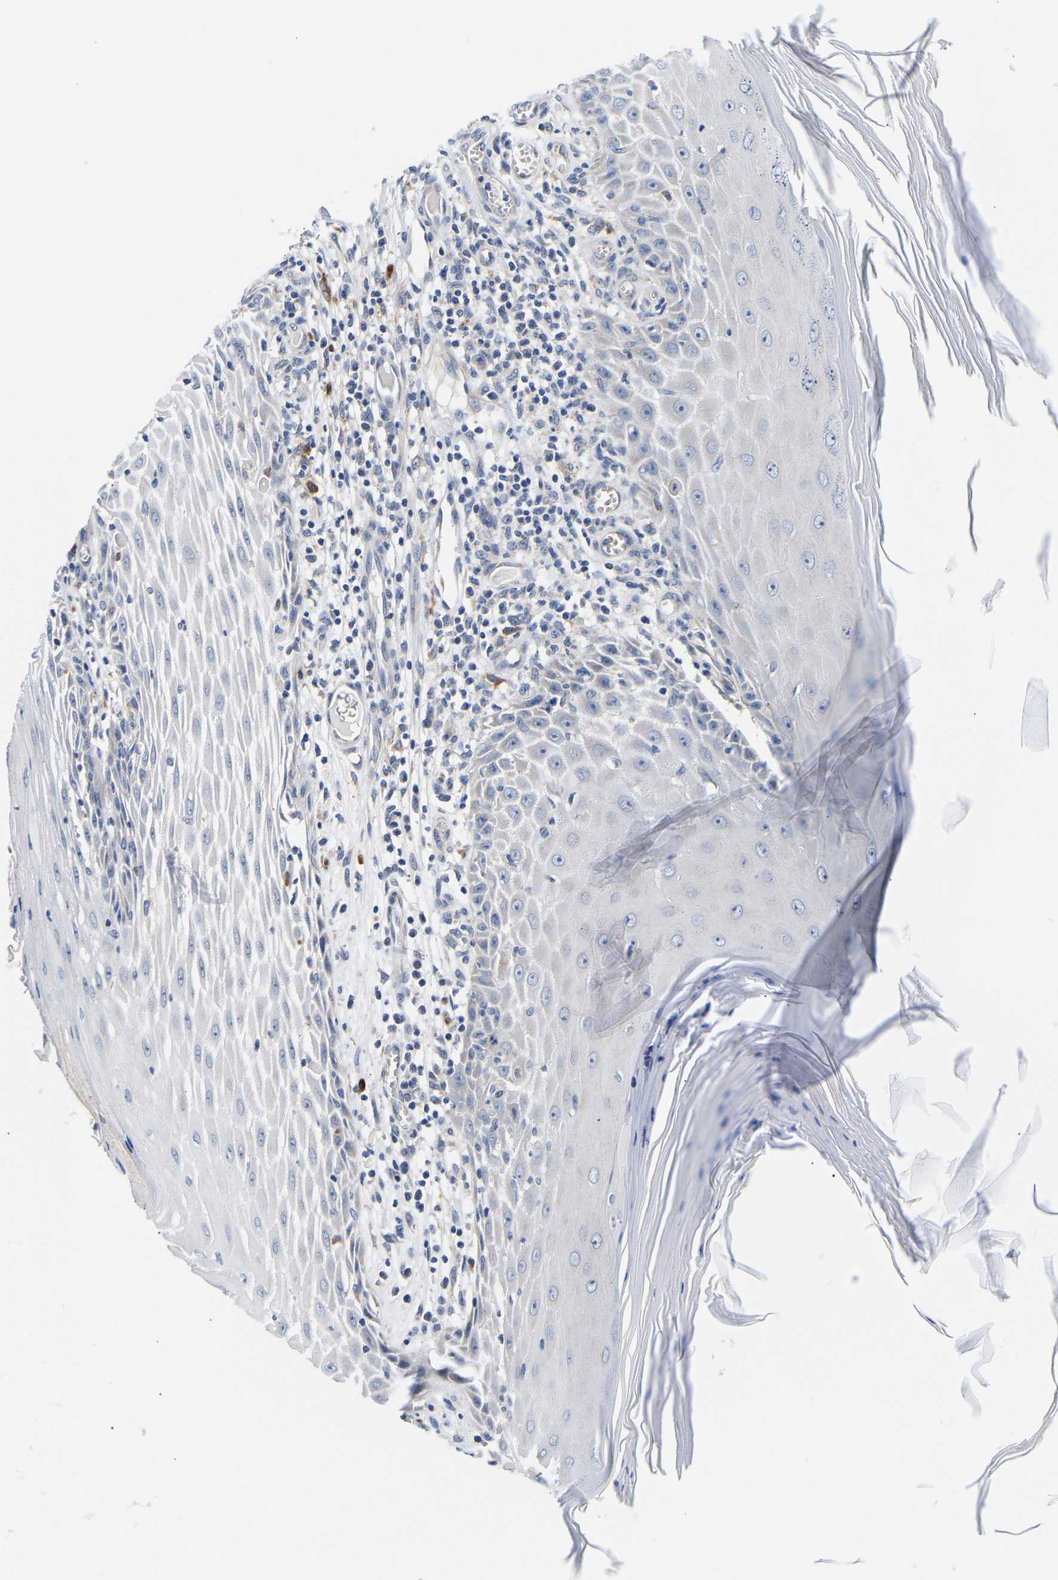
{"staining": {"intensity": "negative", "quantity": "none", "location": "none"}, "tissue": "skin cancer", "cell_type": "Tumor cells", "image_type": "cancer", "snomed": [{"axis": "morphology", "description": "Squamous cell carcinoma, NOS"}, {"axis": "topography", "description": "Skin"}], "caption": "The micrograph shows no staining of tumor cells in skin squamous cell carcinoma.", "gene": "RINT1", "patient": {"sex": "female", "age": 73}}